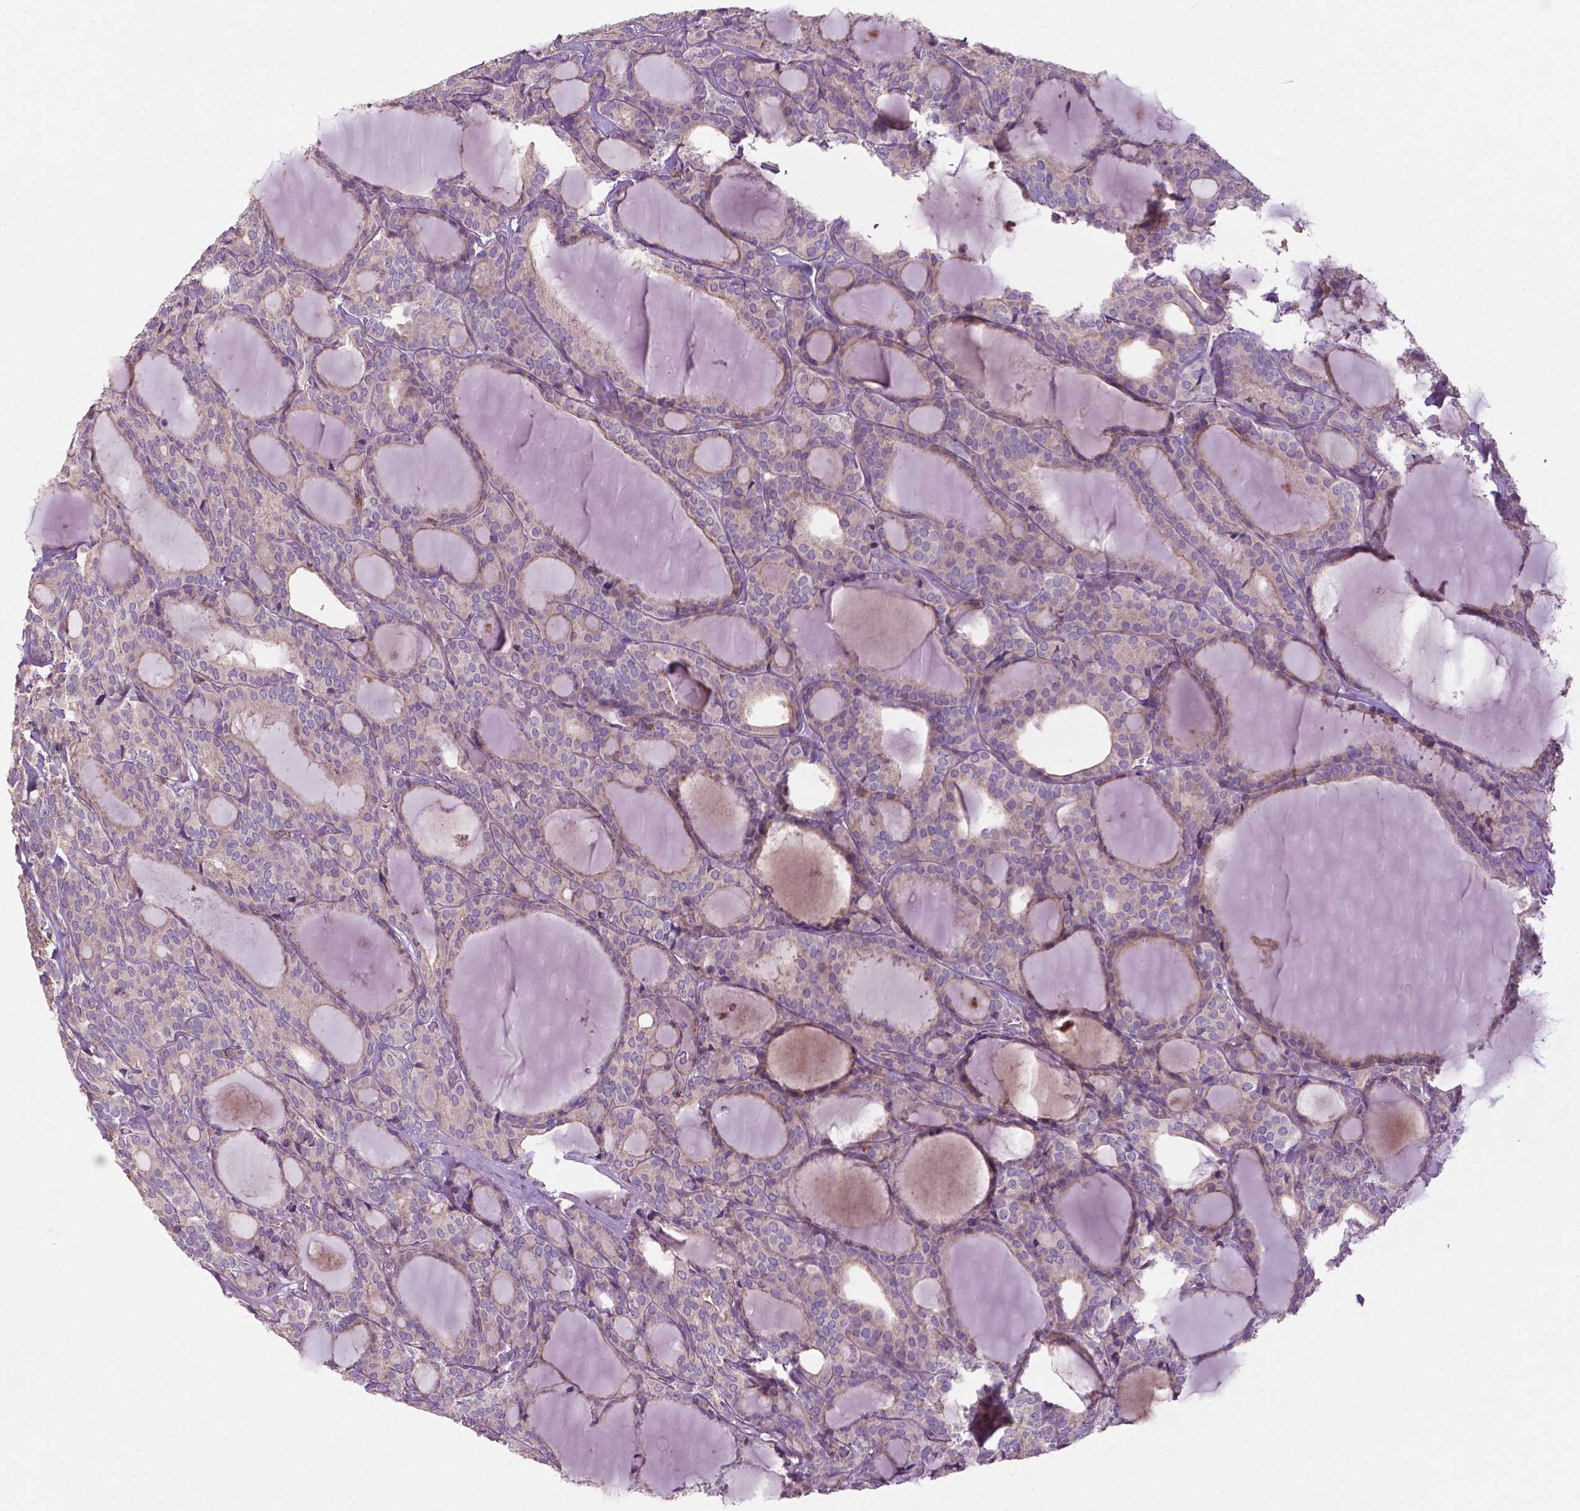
{"staining": {"intensity": "negative", "quantity": "none", "location": "none"}, "tissue": "thyroid cancer", "cell_type": "Tumor cells", "image_type": "cancer", "snomed": [{"axis": "morphology", "description": "Follicular adenoma carcinoma, NOS"}, {"axis": "topography", "description": "Thyroid gland"}], "caption": "Thyroid cancer (follicular adenoma carcinoma) stained for a protein using immunohistochemistry demonstrates no expression tumor cells.", "gene": "BMP4", "patient": {"sex": "male", "age": 74}}